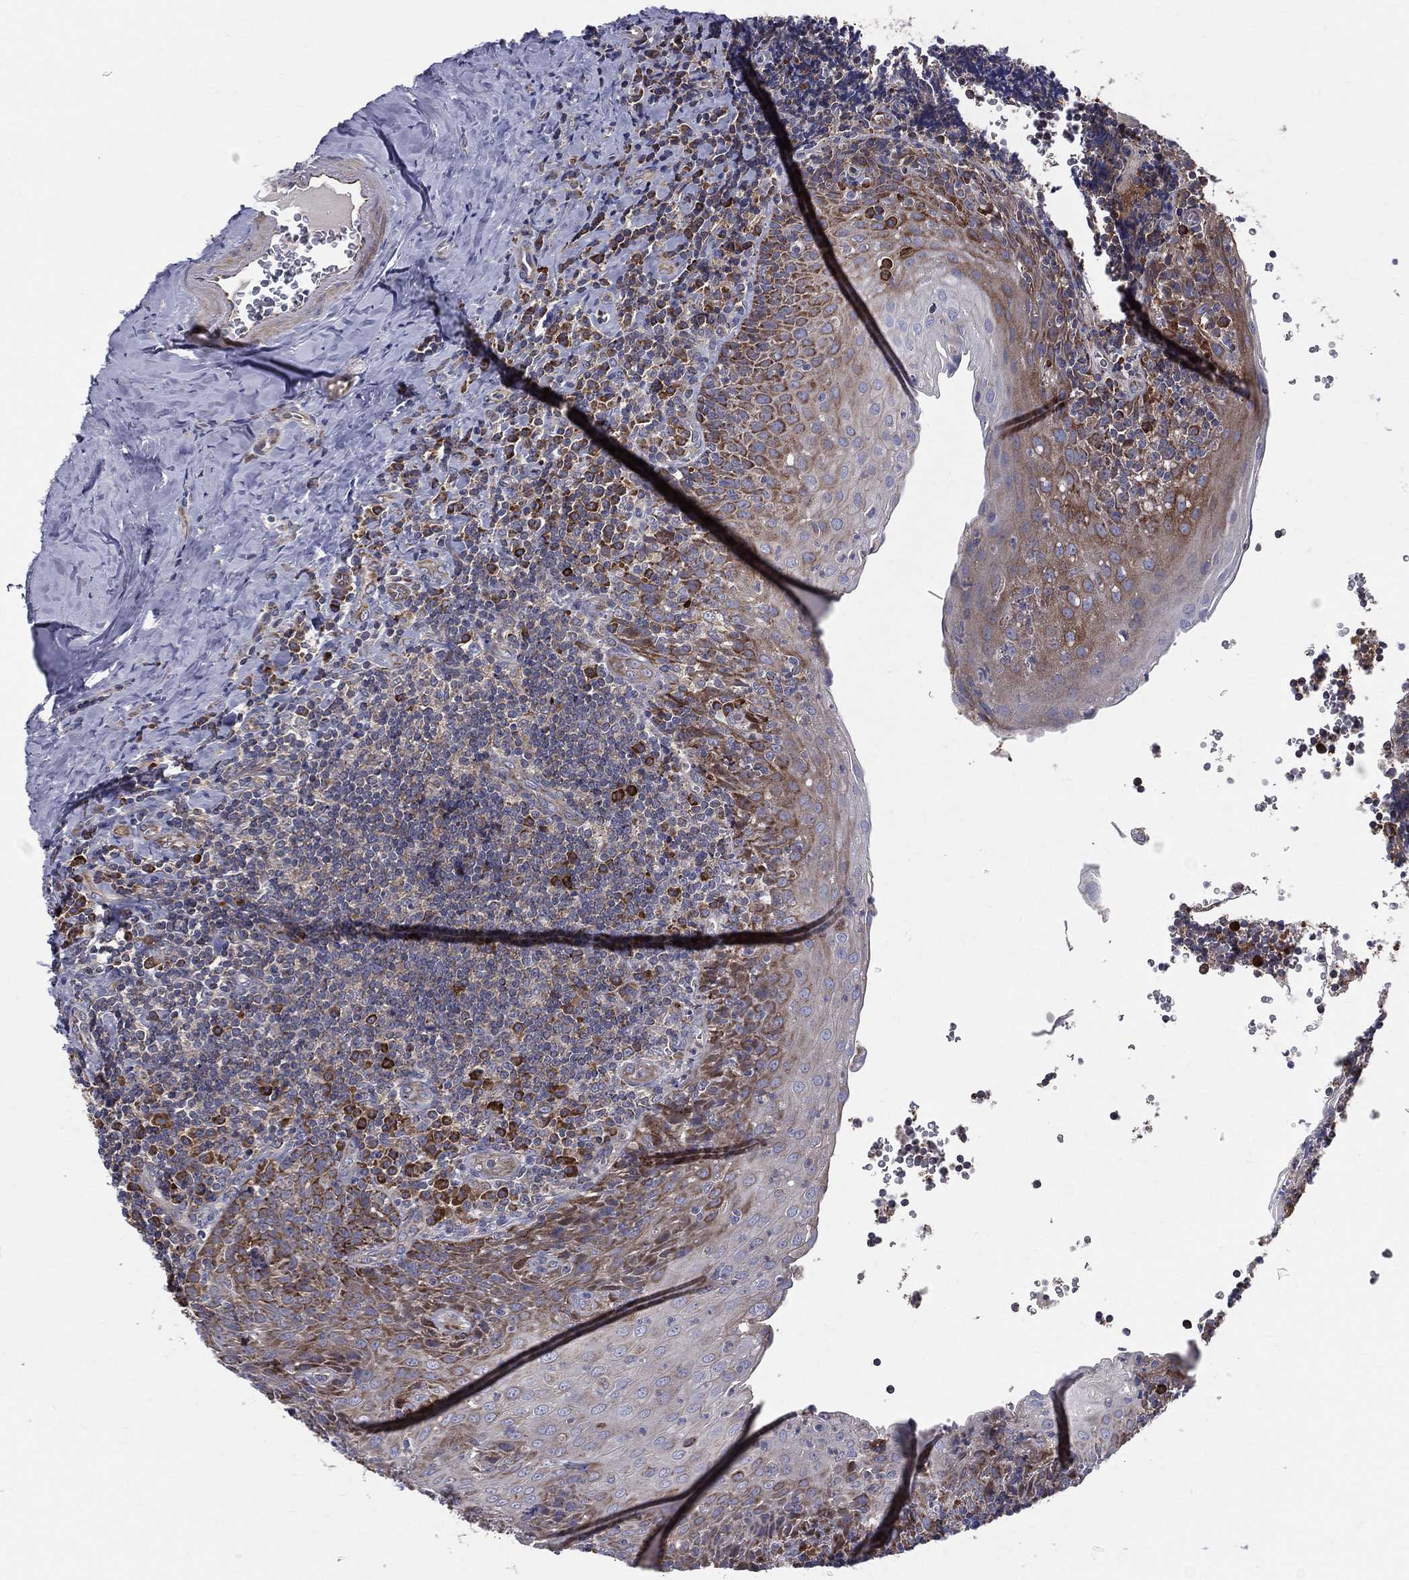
{"staining": {"intensity": "strong", "quantity": "25%-75%", "location": "cytoplasmic/membranous"}, "tissue": "tonsil", "cell_type": "Germinal center cells", "image_type": "normal", "snomed": [{"axis": "morphology", "description": "Normal tissue, NOS"}, {"axis": "morphology", "description": "Inflammation, NOS"}, {"axis": "topography", "description": "Tonsil"}], "caption": "A histopathology image of human tonsil stained for a protein exhibits strong cytoplasmic/membranous brown staining in germinal center cells.", "gene": "MIX23", "patient": {"sex": "female", "age": 31}}